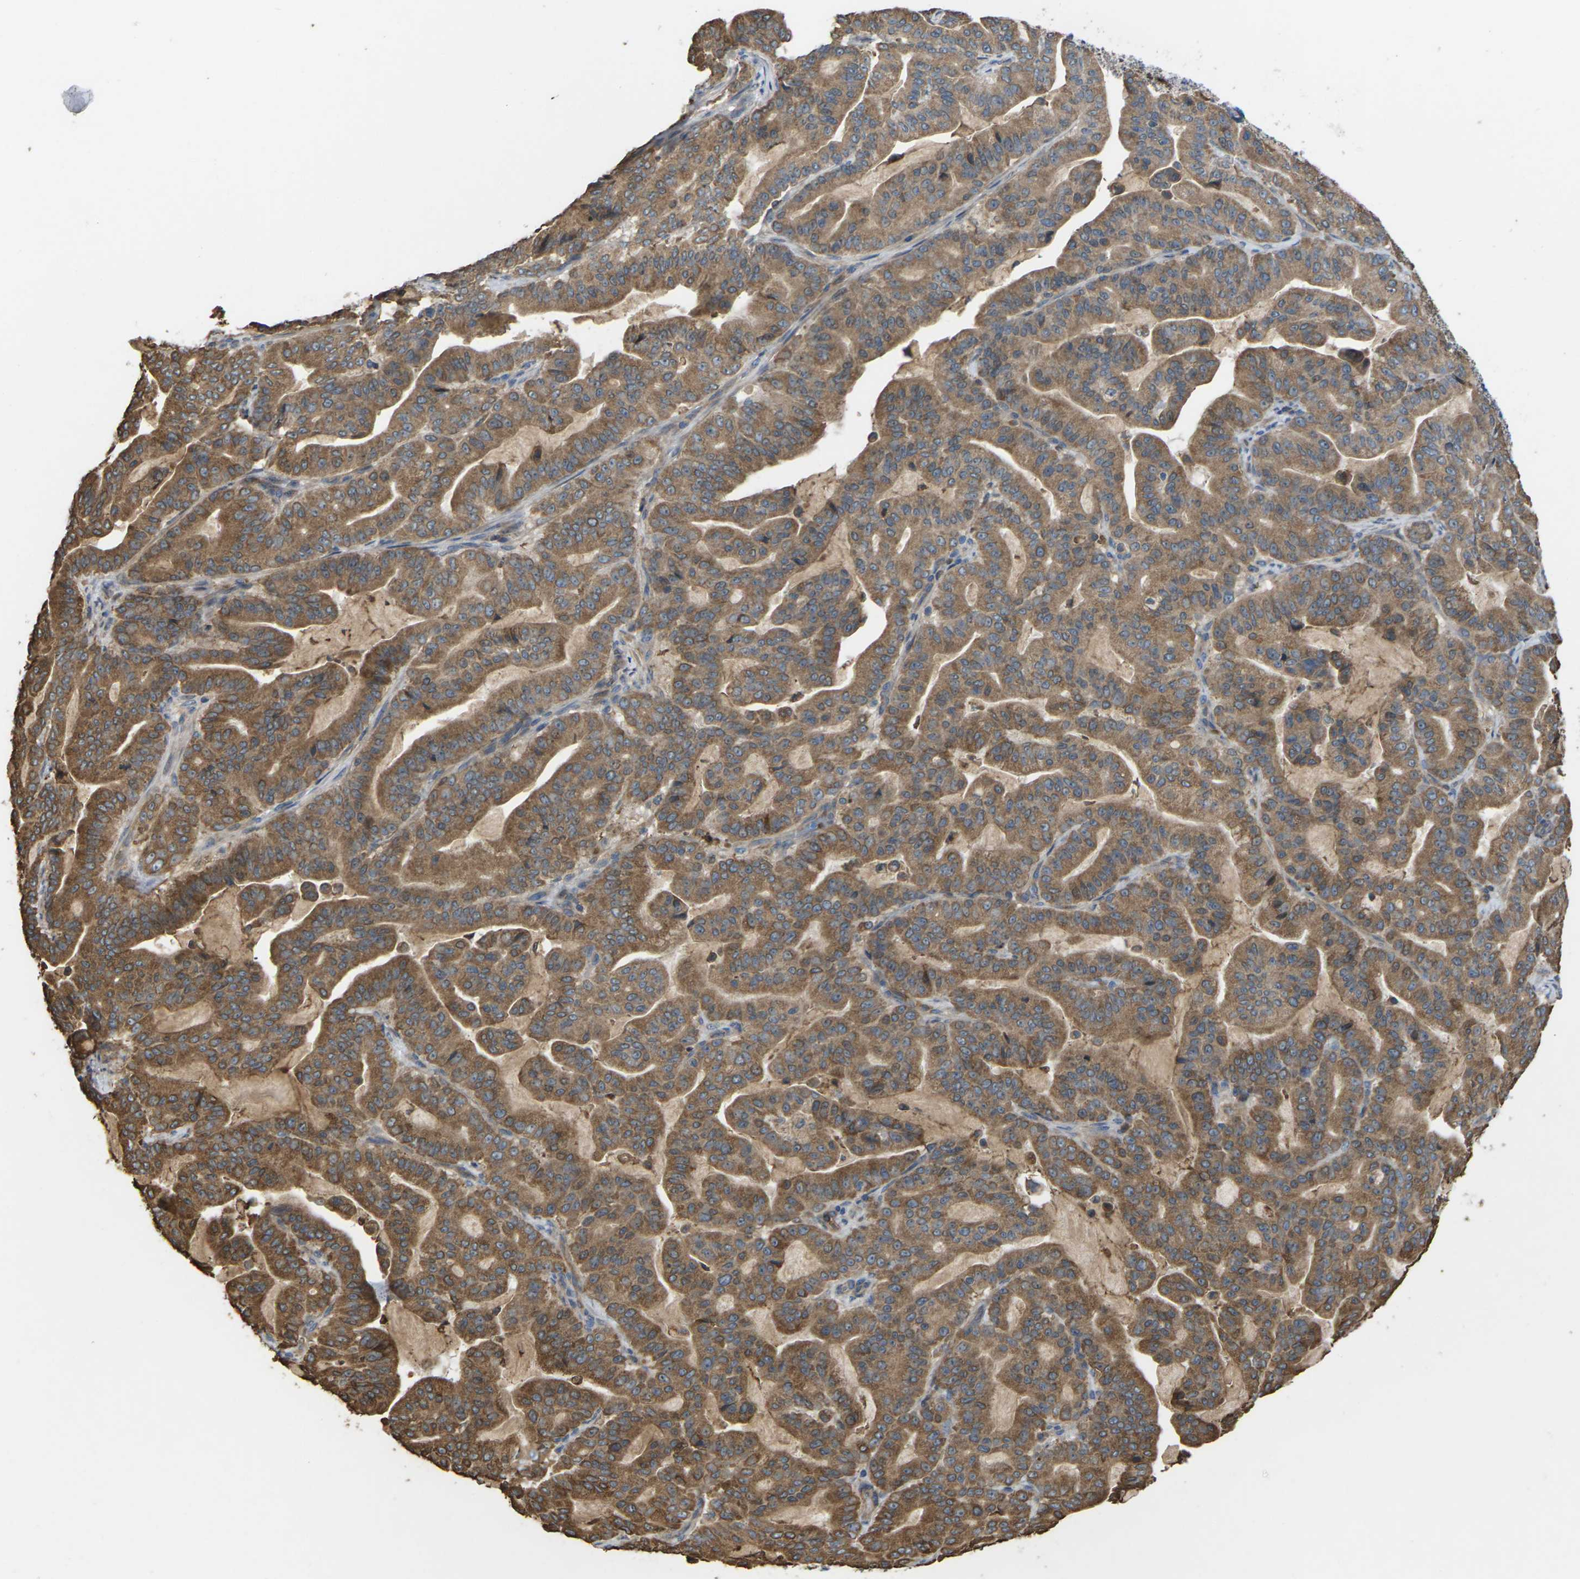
{"staining": {"intensity": "moderate", "quantity": ">75%", "location": "cytoplasmic/membranous"}, "tissue": "pancreatic cancer", "cell_type": "Tumor cells", "image_type": "cancer", "snomed": [{"axis": "morphology", "description": "Adenocarcinoma, NOS"}, {"axis": "topography", "description": "Pancreas"}], "caption": "The micrograph exhibits staining of adenocarcinoma (pancreatic), revealing moderate cytoplasmic/membranous protein staining (brown color) within tumor cells.", "gene": "TIAM1", "patient": {"sex": "male", "age": 63}}